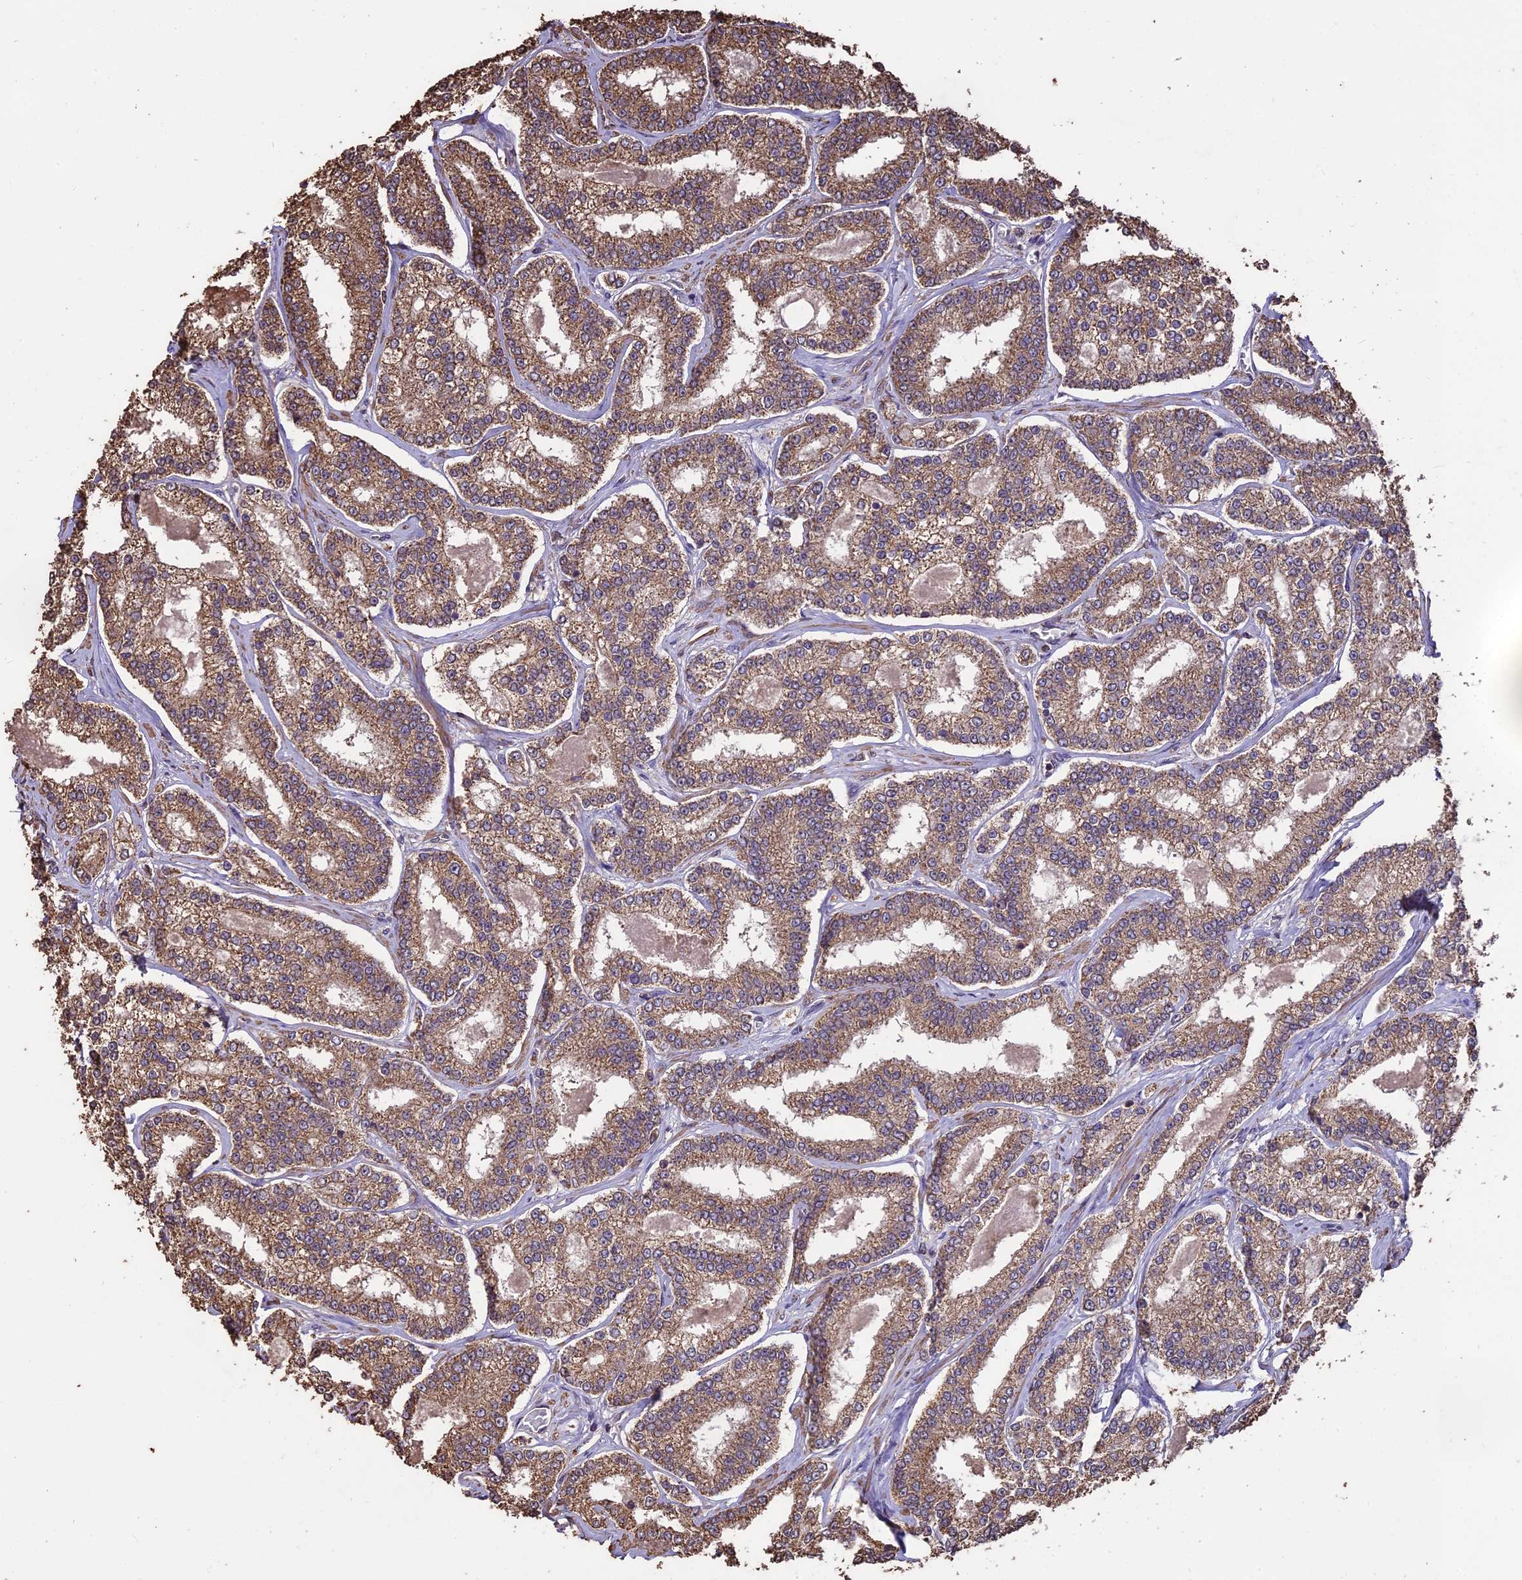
{"staining": {"intensity": "moderate", "quantity": ">75%", "location": "cytoplasmic/membranous"}, "tissue": "prostate cancer", "cell_type": "Tumor cells", "image_type": "cancer", "snomed": [{"axis": "morphology", "description": "Normal tissue, NOS"}, {"axis": "morphology", "description": "Adenocarcinoma, High grade"}, {"axis": "topography", "description": "Prostate"}], "caption": "Tumor cells exhibit medium levels of moderate cytoplasmic/membranous staining in approximately >75% of cells in human prostate high-grade adenocarcinoma.", "gene": "PGPEP1L", "patient": {"sex": "male", "age": 83}}